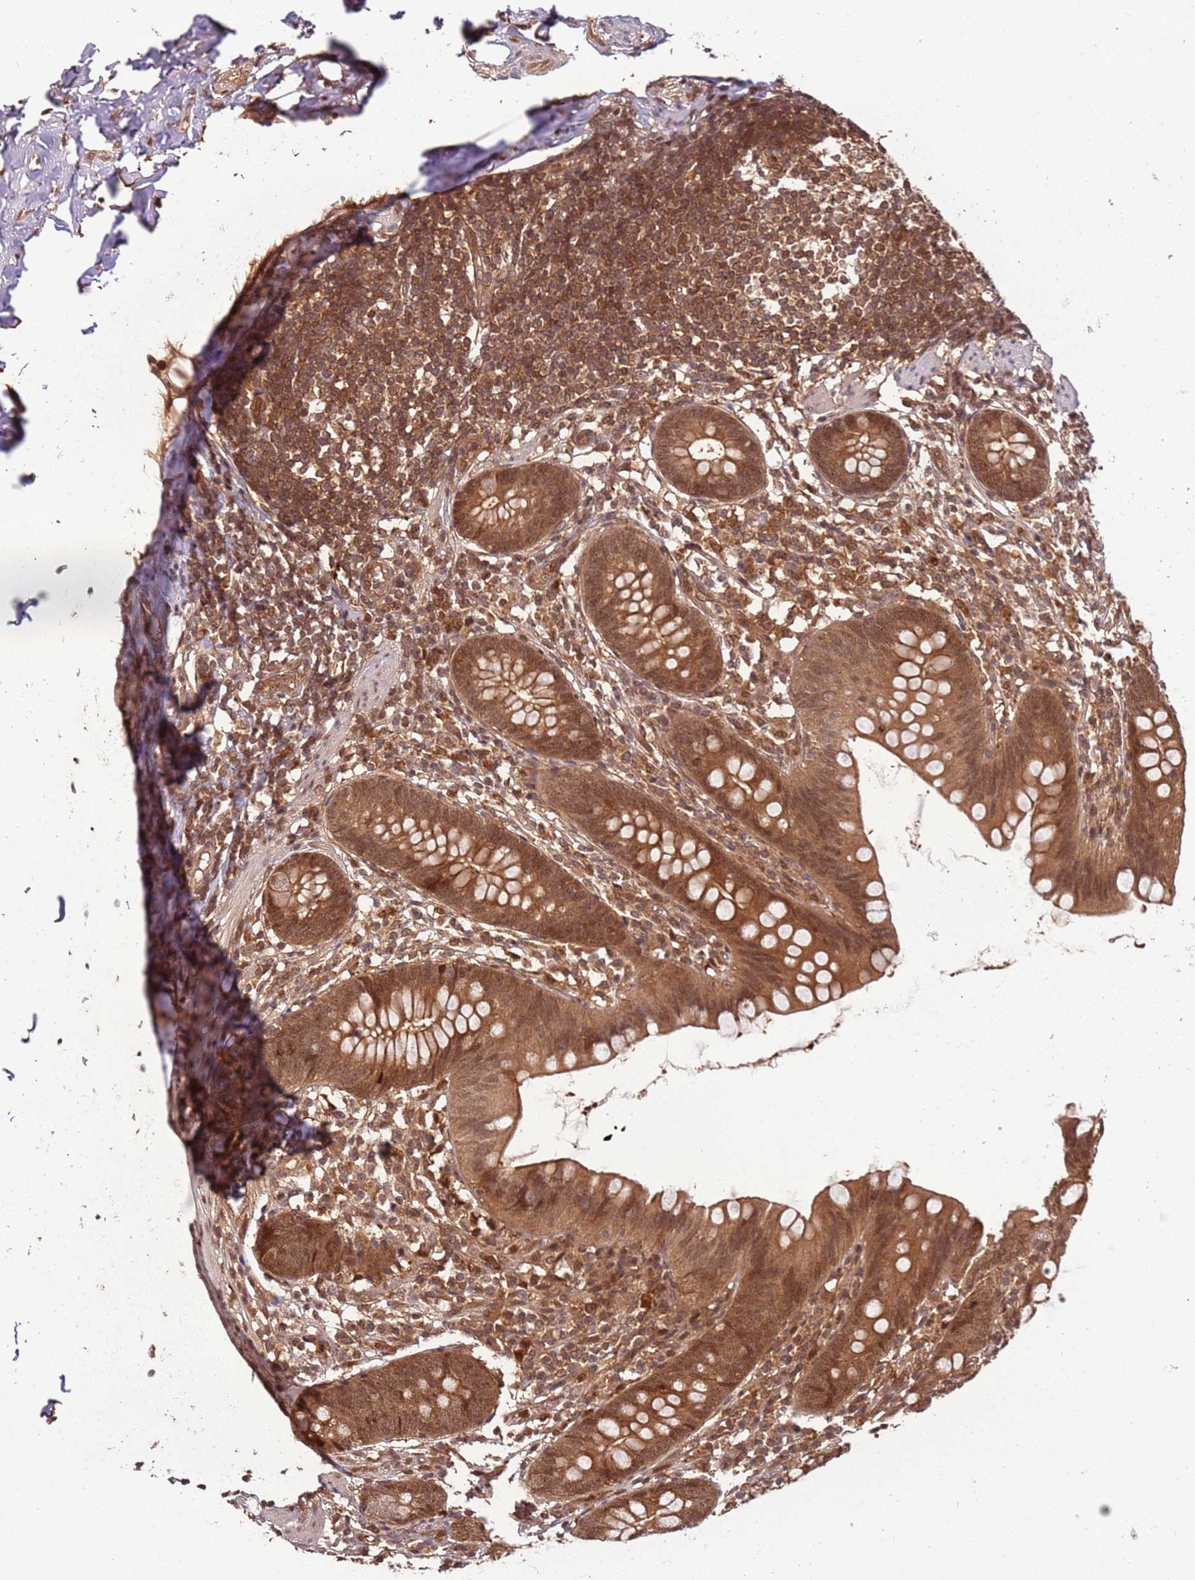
{"staining": {"intensity": "moderate", "quantity": ">75%", "location": "cytoplasmic/membranous,nuclear"}, "tissue": "appendix", "cell_type": "Glandular cells", "image_type": "normal", "snomed": [{"axis": "morphology", "description": "Normal tissue, NOS"}, {"axis": "topography", "description": "Appendix"}], "caption": "A high-resolution image shows immunohistochemistry staining of benign appendix, which displays moderate cytoplasmic/membranous,nuclear expression in about >75% of glandular cells. (brown staining indicates protein expression, while blue staining denotes nuclei).", "gene": "PGLS", "patient": {"sex": "female", "age": 62}}